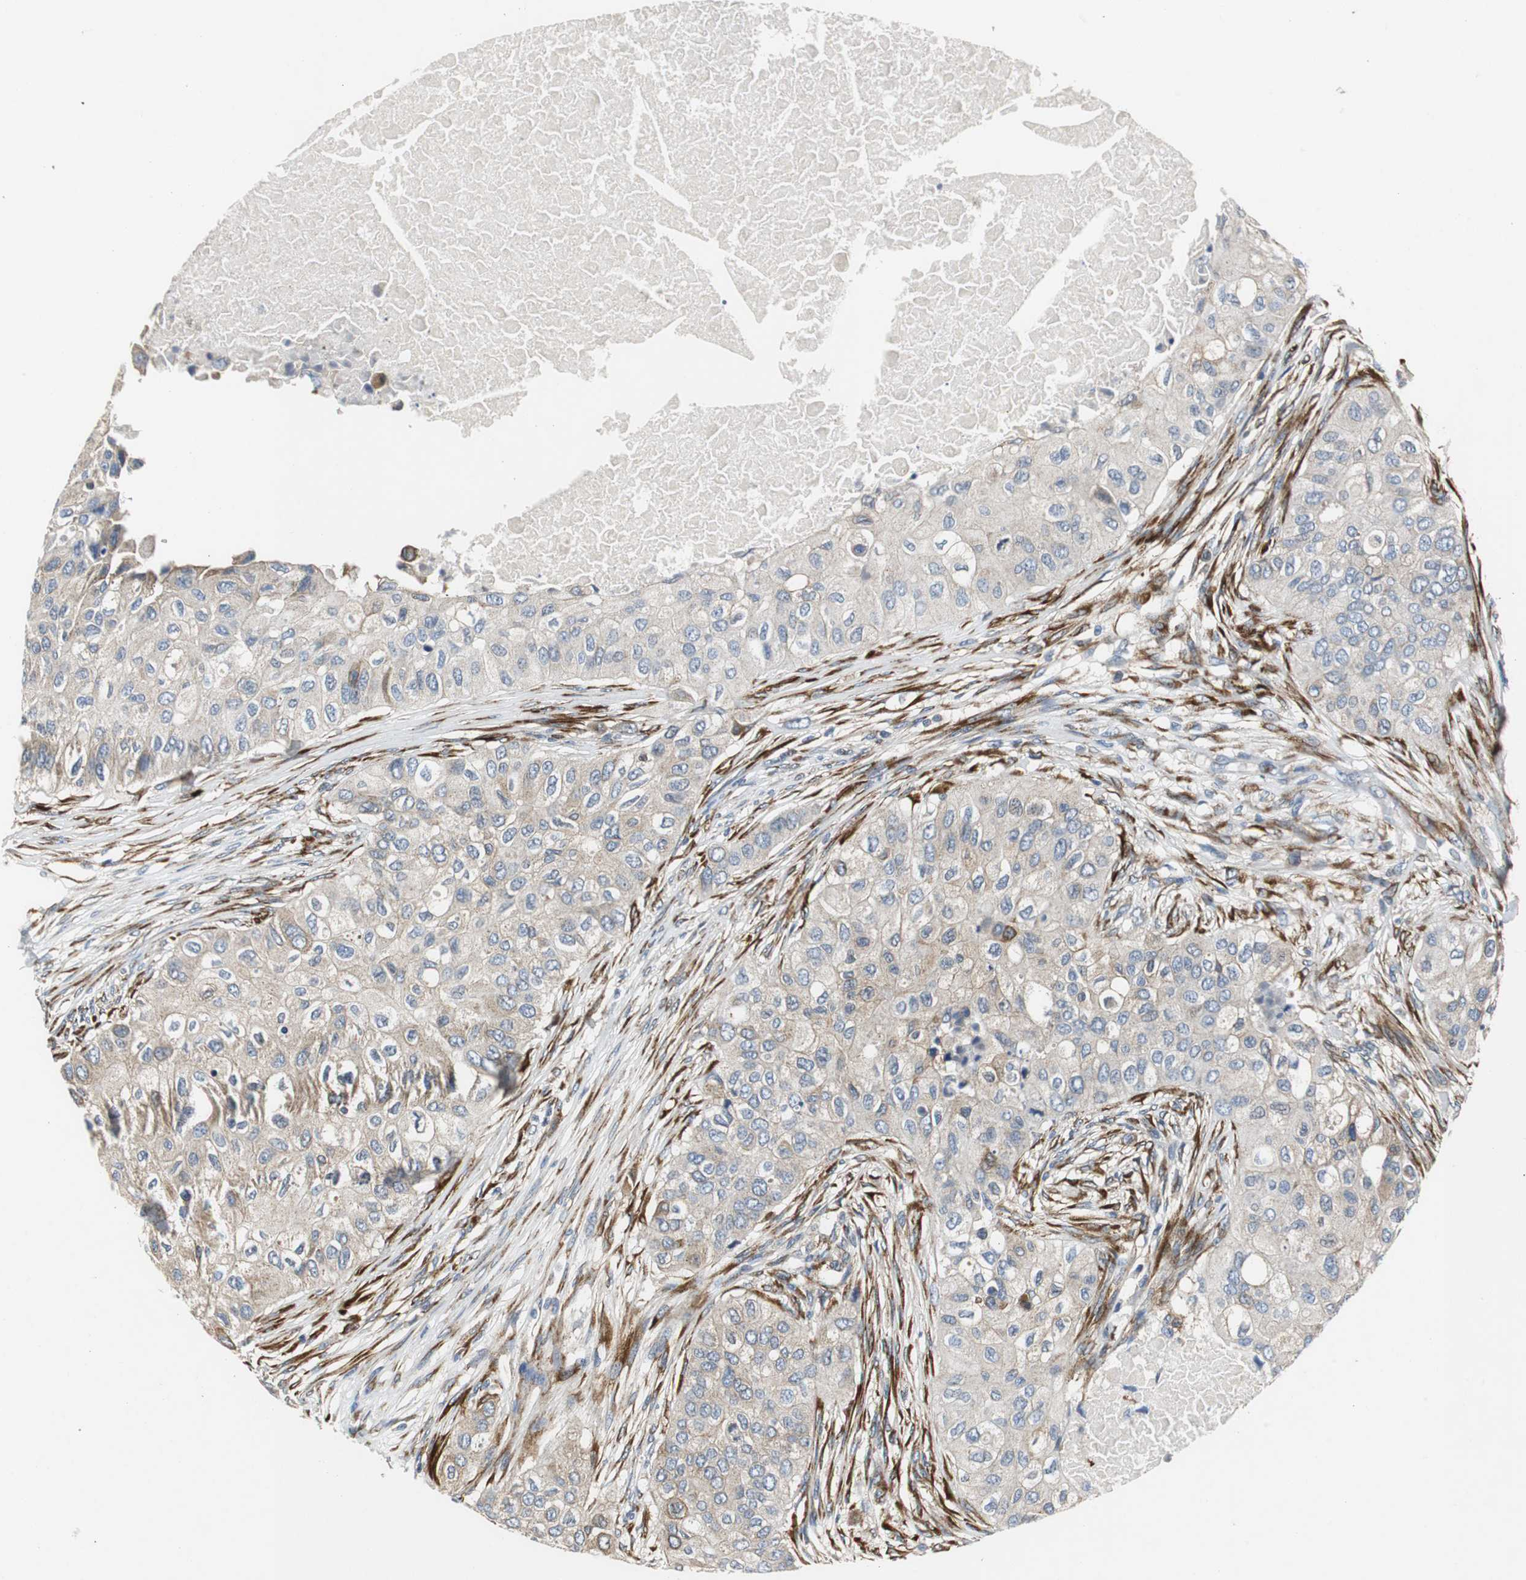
{"staining": {"intensity": "weak", "quantity": ">75%", "location": "cytoplasmic/membranous"}, "tissue": "breast cancer", "cell_type": "Tumor cells", "image_type": "cancer", "snomed": [{"axis": "morphology", "description": "Normal tissue, NOS"}, {"axis": "morphology", "description": "Duct carcinoma"}, {"axis": "topography", "description": "Breast"}], "caption": "Protein analysis of breast cancer tissue demonstrates weak cytoplasmic/membranous expression in approximately >75% of tumor cells.", "gene": "ISCU", "patient": {"sex": "female", "age": 49}}